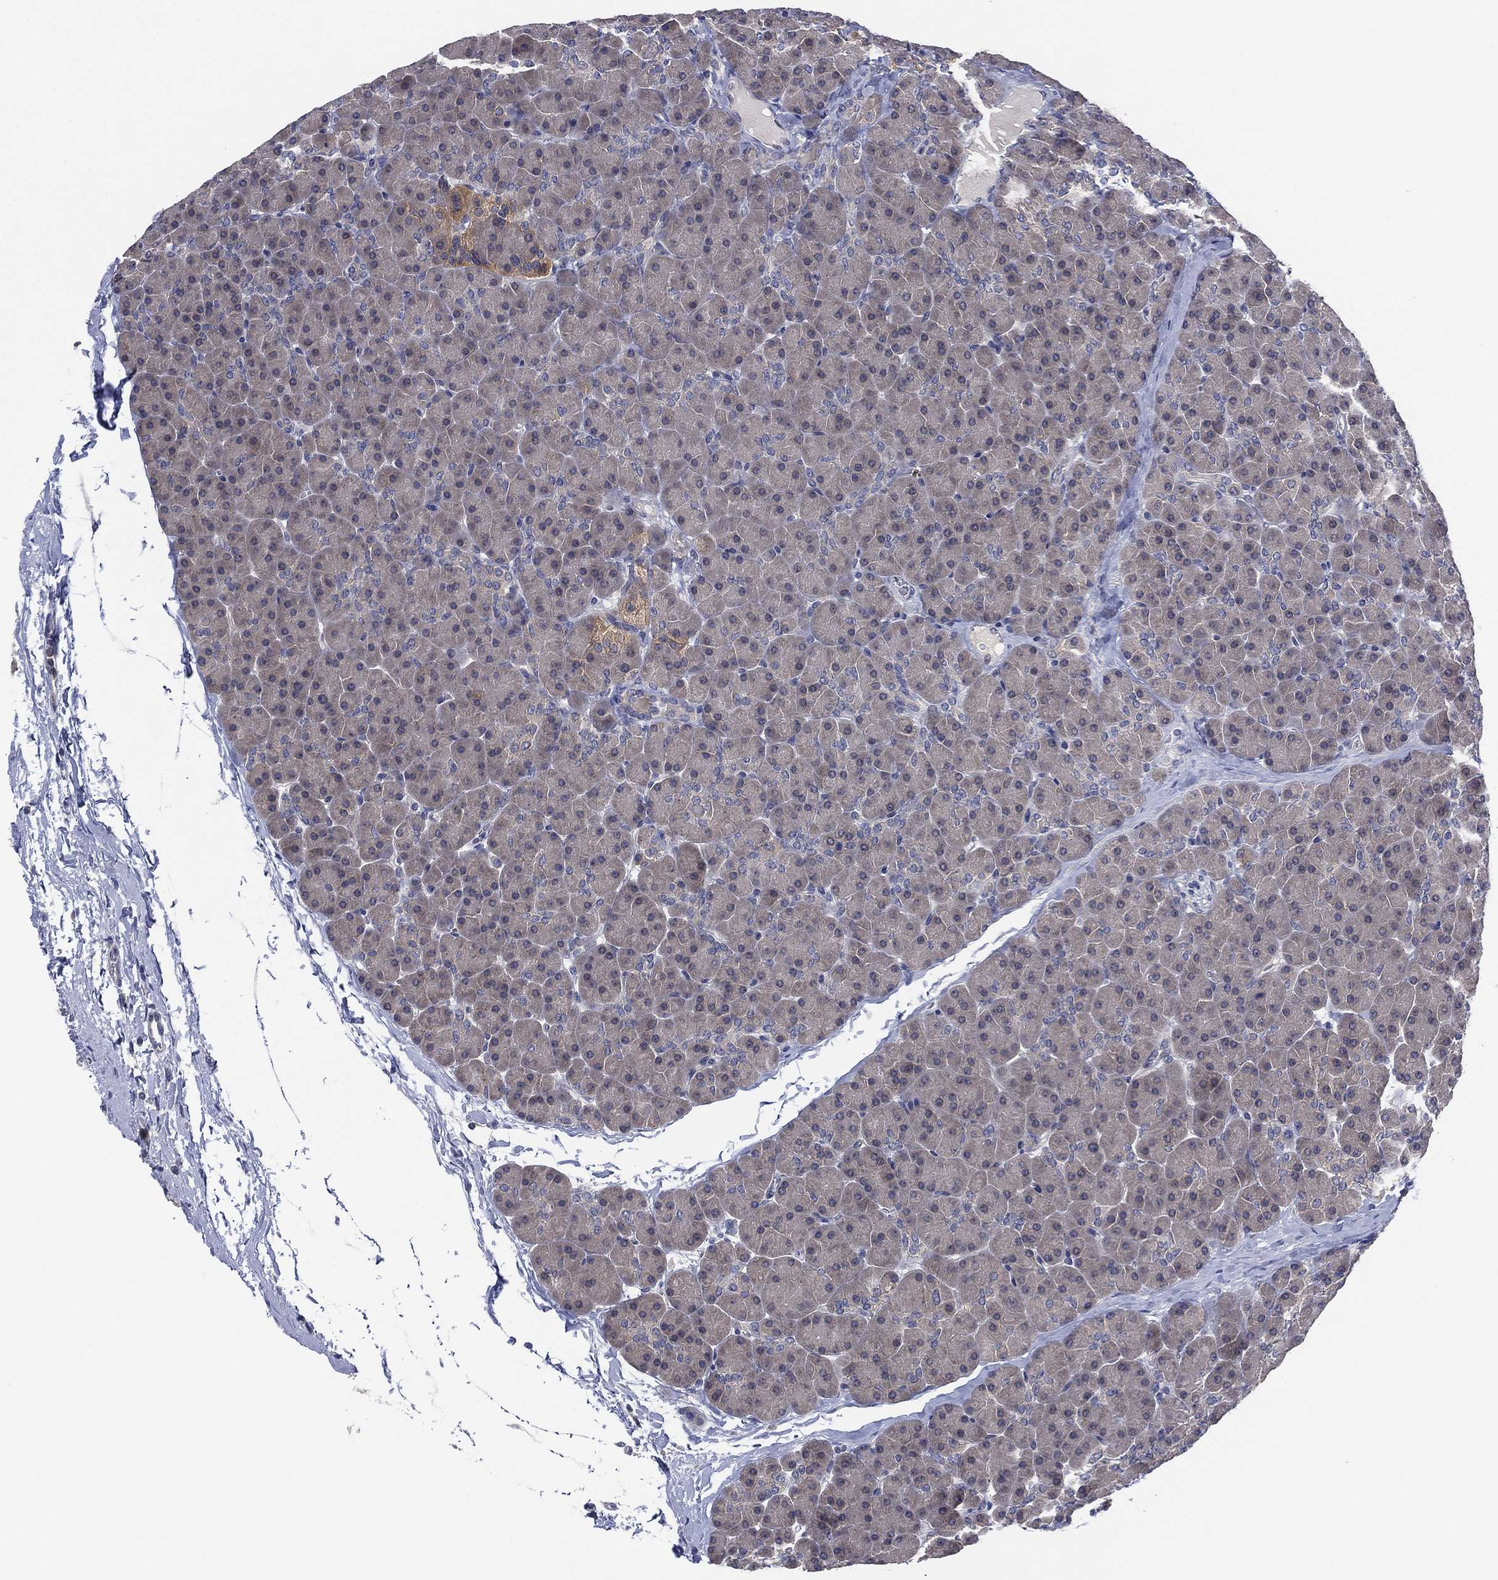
{"staining": {"intensity": "negative", "quantity": "none", "location": "none"}, "tissue": "pancreas", "cell_type": "Exocrine glandular cells", "image_type": "normal", "snomed": [{"axis": "morphology", "description": "Normal tissue, NOS"}, {"axis": "topography", "description": "Pancreas"}], "caption": "Immunohistochemical staining of unremarkable human pancreas reveals no significant positivity in exocrine glandular cells. The staining is performed using DAB (3,3'-diaminobenzidine) brown chromogen with nuclei counter-stained in using hematoxylin.", "gene": "MPP7", "patient": {"sex": "female", "age": 44}}